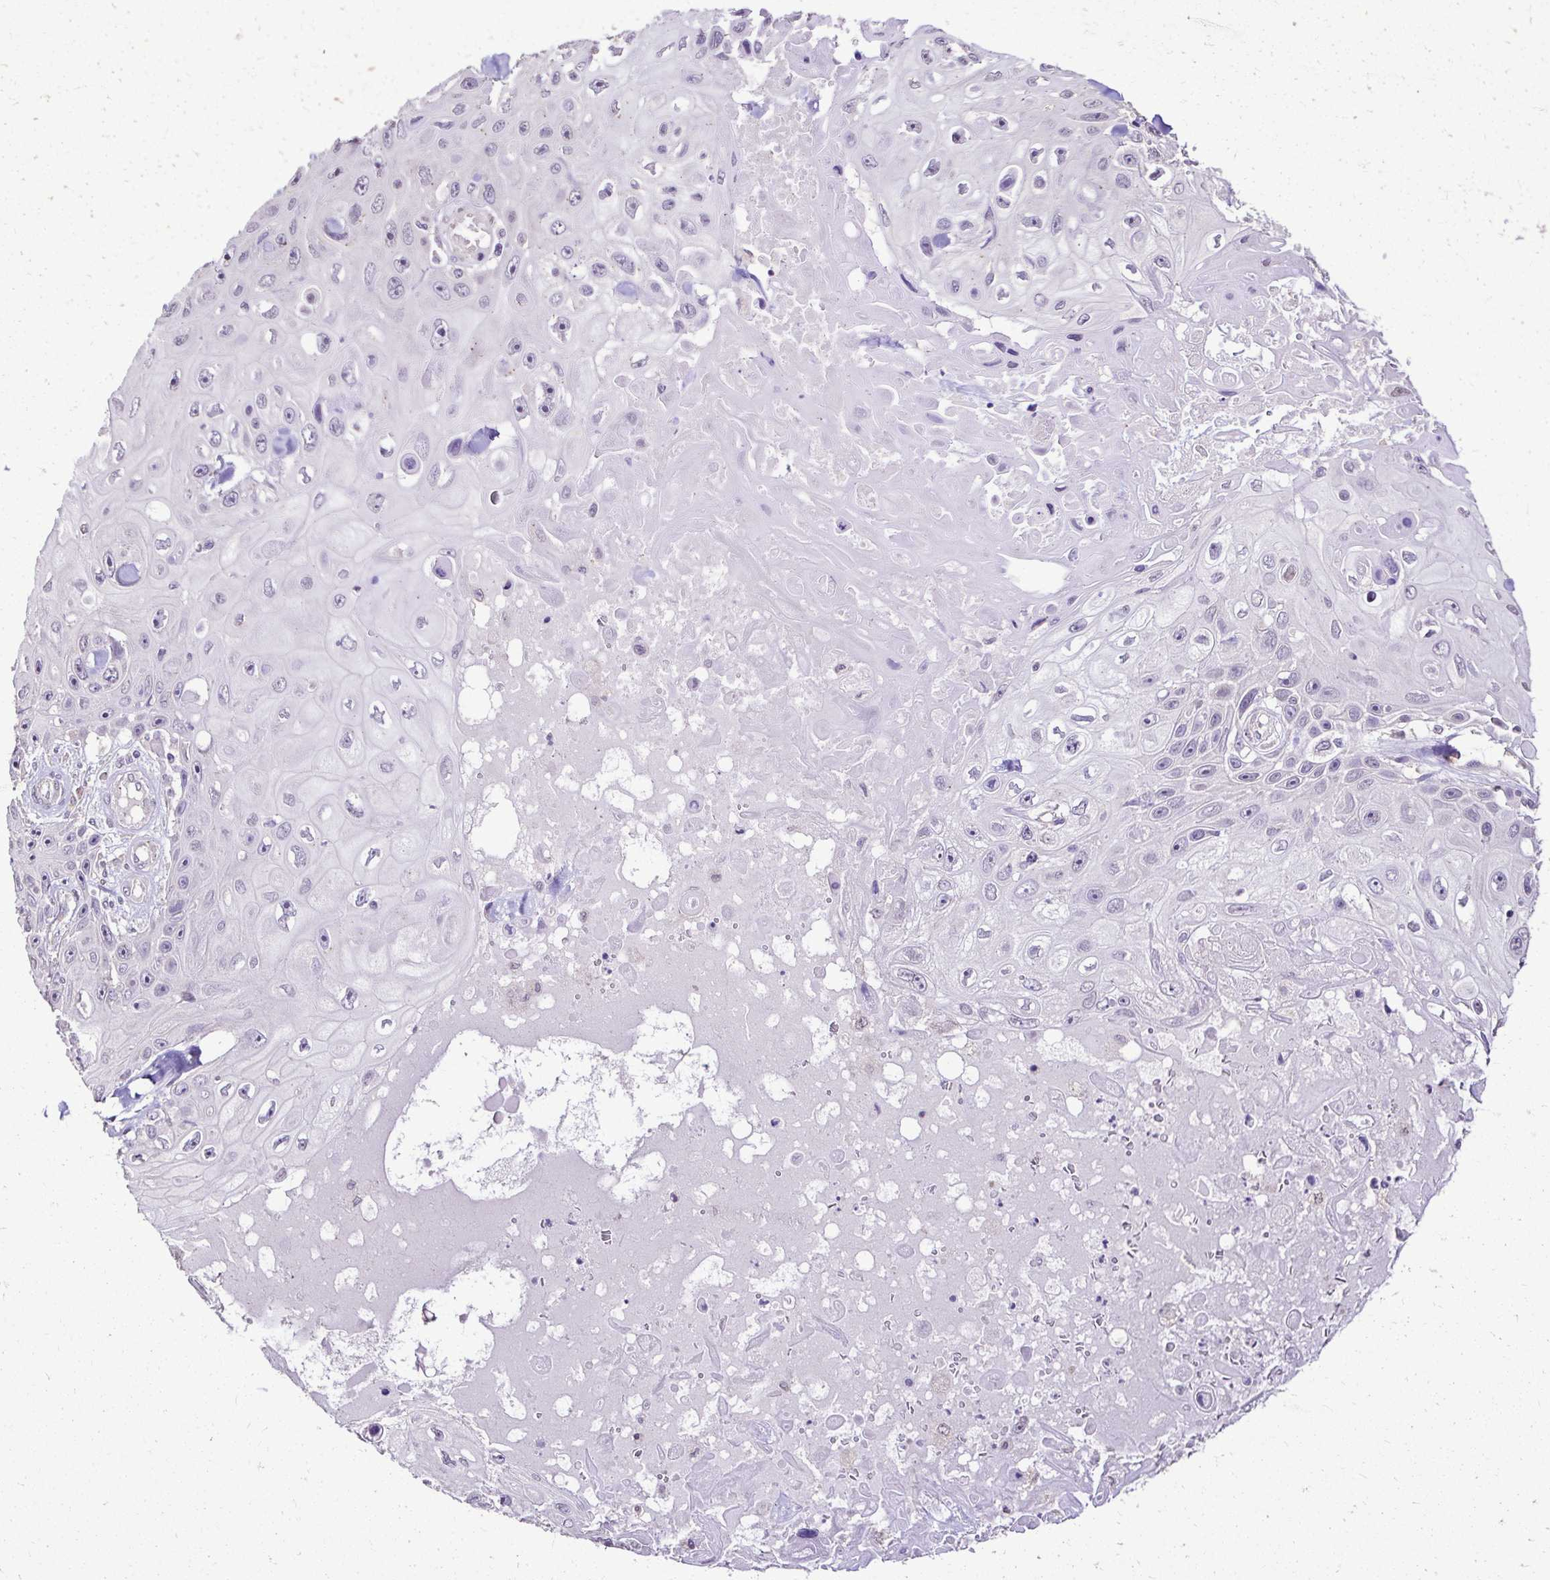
{"staining": {"intensity": "negative", "quantity": "none", "location": "none"}, "tissue": "skin cancer", "cell_type": "Tumor cells", "image_type": "cancer", "snomed": [{"axis": "morphology", "description": "Squamous cell carcinoma, NOS"}, {"axis": "topography", "description": "Skin"}], "caption": "The photomicrograph displays no significant positivity in tumor cells of skin cancer (squamous cell carcinoma). (Brightfield microscopy of DAB (3,3'-diaminobenzidine) immunohistochemistry (IHC) at high magnification).", "gene": "KIAA1210", "patient": {"sex": "male", "age": 82}}